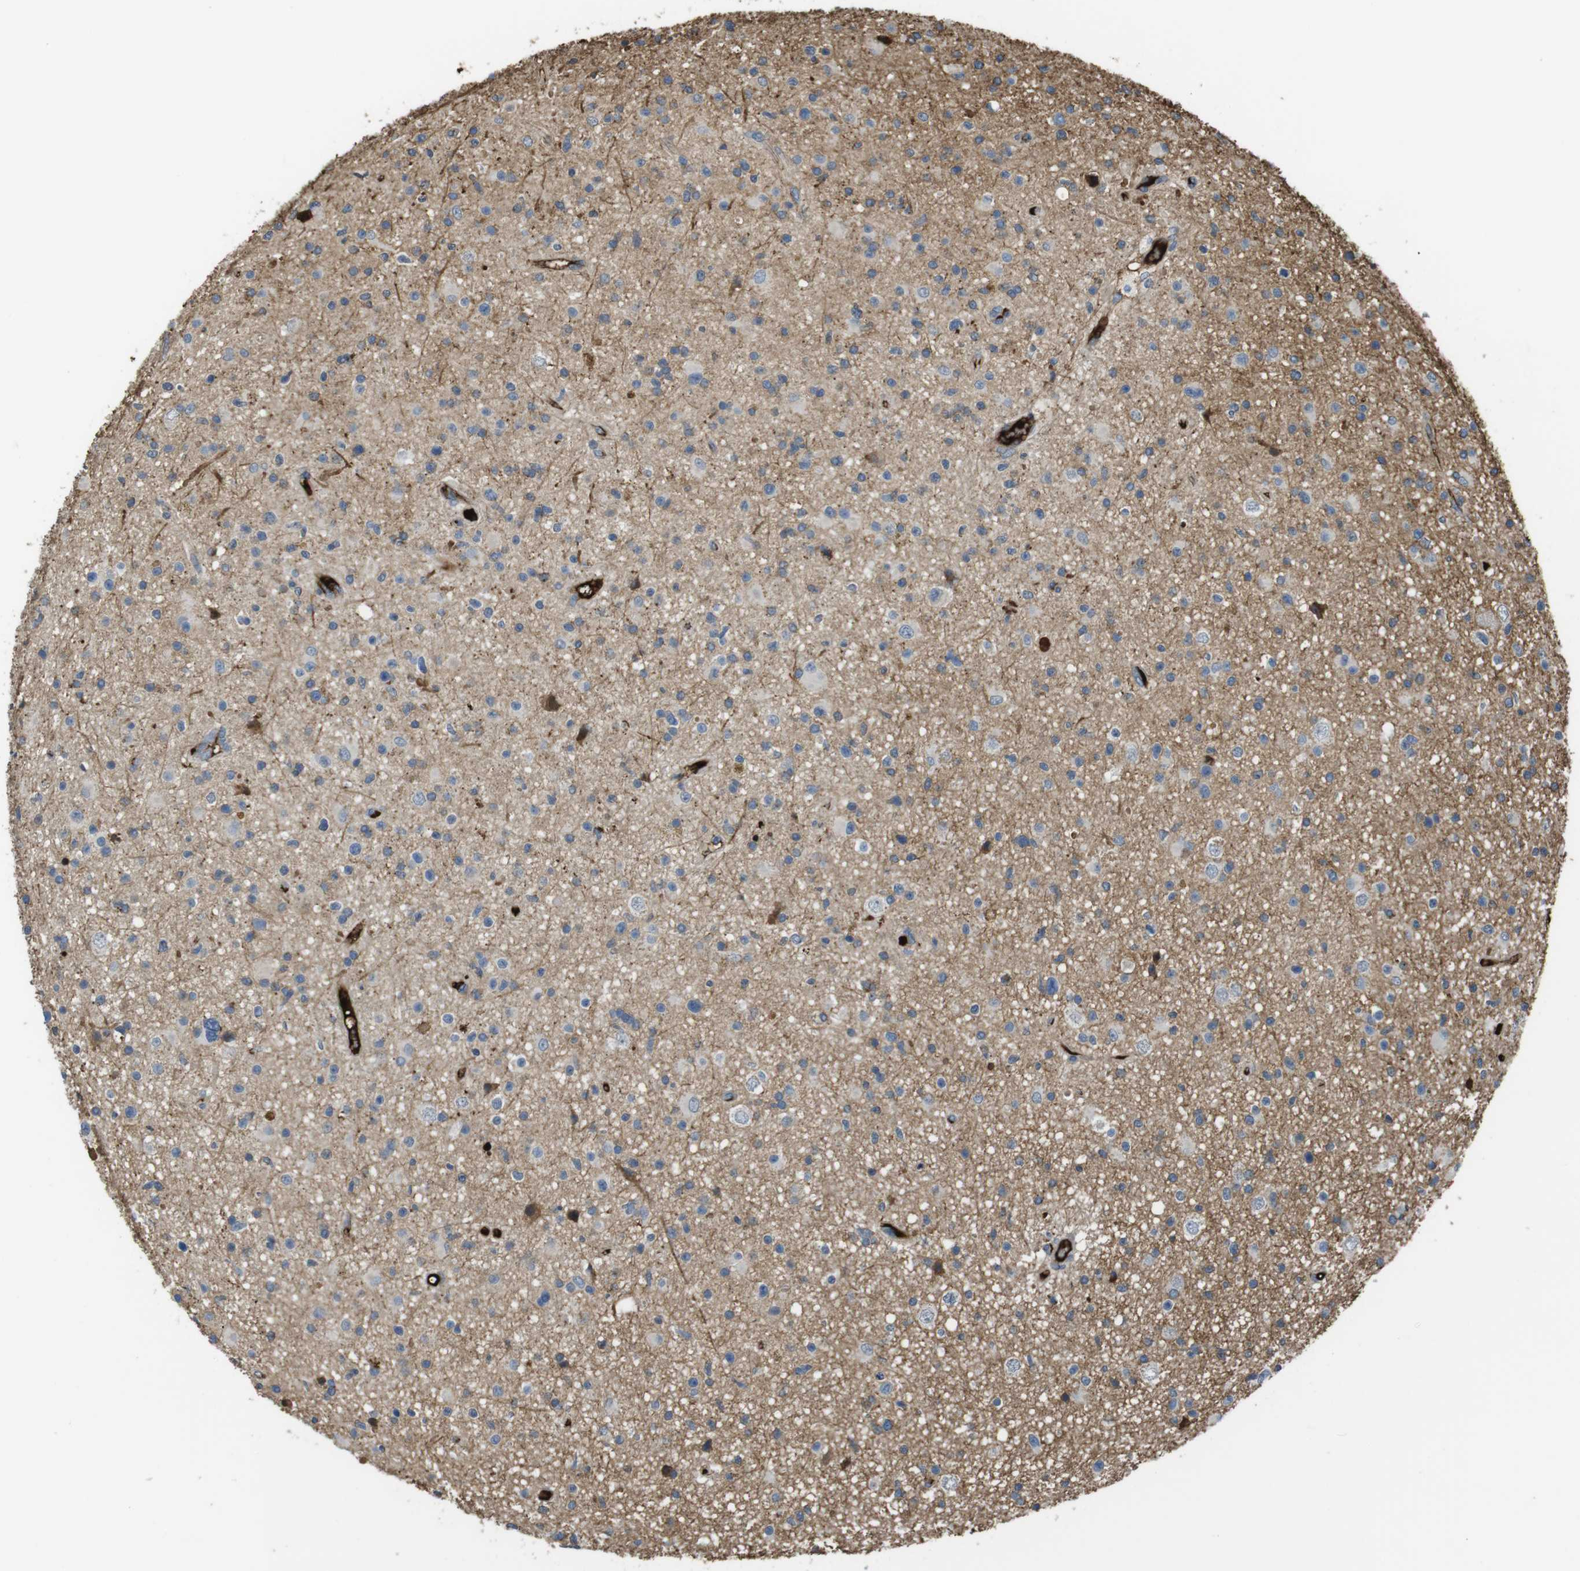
{"staining": {"intensity": "moderate", "quantity": "<25%", "location": "cytoplasmic/membranous"}, "tissue": "glioma", "cell_type": "Tumor cells", "image_type": "cancer", "snomed": [{"axis": "morphology", "description": "Glioma, malignant, High grade"}, {"axis": "topography", "description": "Brain"}], "caption": "An image of human glioma stained for a protein exhibits moderate cytoplasmic/membranous brown staining in tumor cells. The staining is performed using DAB (3,3'-diaminobenzidine) brown chromogen to label protein expression. The nuclei are counter-stained blue using hematoxylin.", "gene": "LTBP4", "patient": {"sex": "male", "age": 33}}